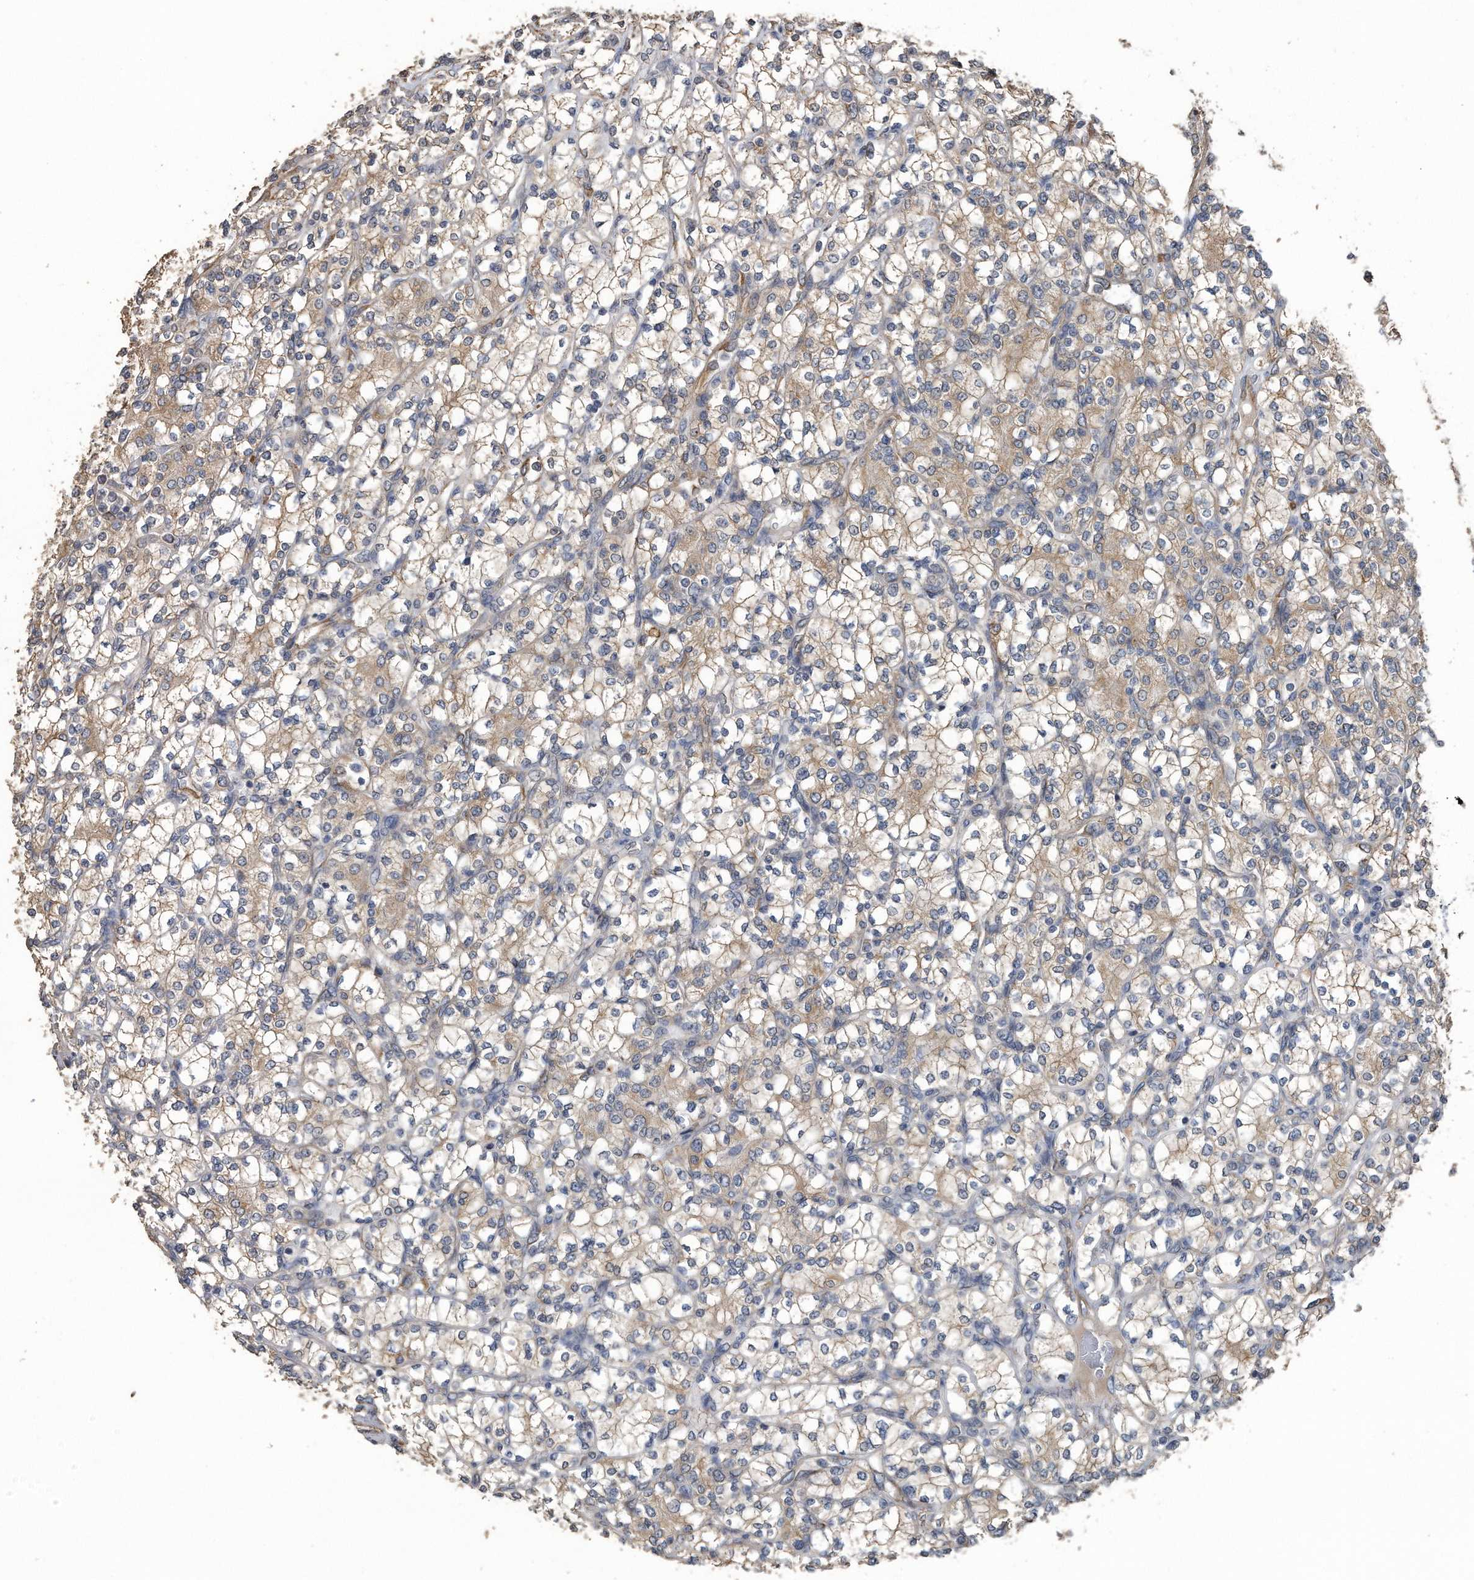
{"staining": {"intensity": "weak", "quantity": ">75%", "location": "cytoplasmic/membranous"}, "tissue": "renal cancer", "cell_type": "Tumor cells", "image_type": "cancer", "snomed": [{"axis": "morphology", "description": "Adenocarcinoma, NOS"}, {"axis": "topography", "description": "Kidney"}], "caption": "Weak cytoplasmic/membranous protein positivity is present in approximately >75% of tumor cells in renal adenocarcinoma.", "gene": "PCLO", "patient": {"sex": "male", "age": 77}}